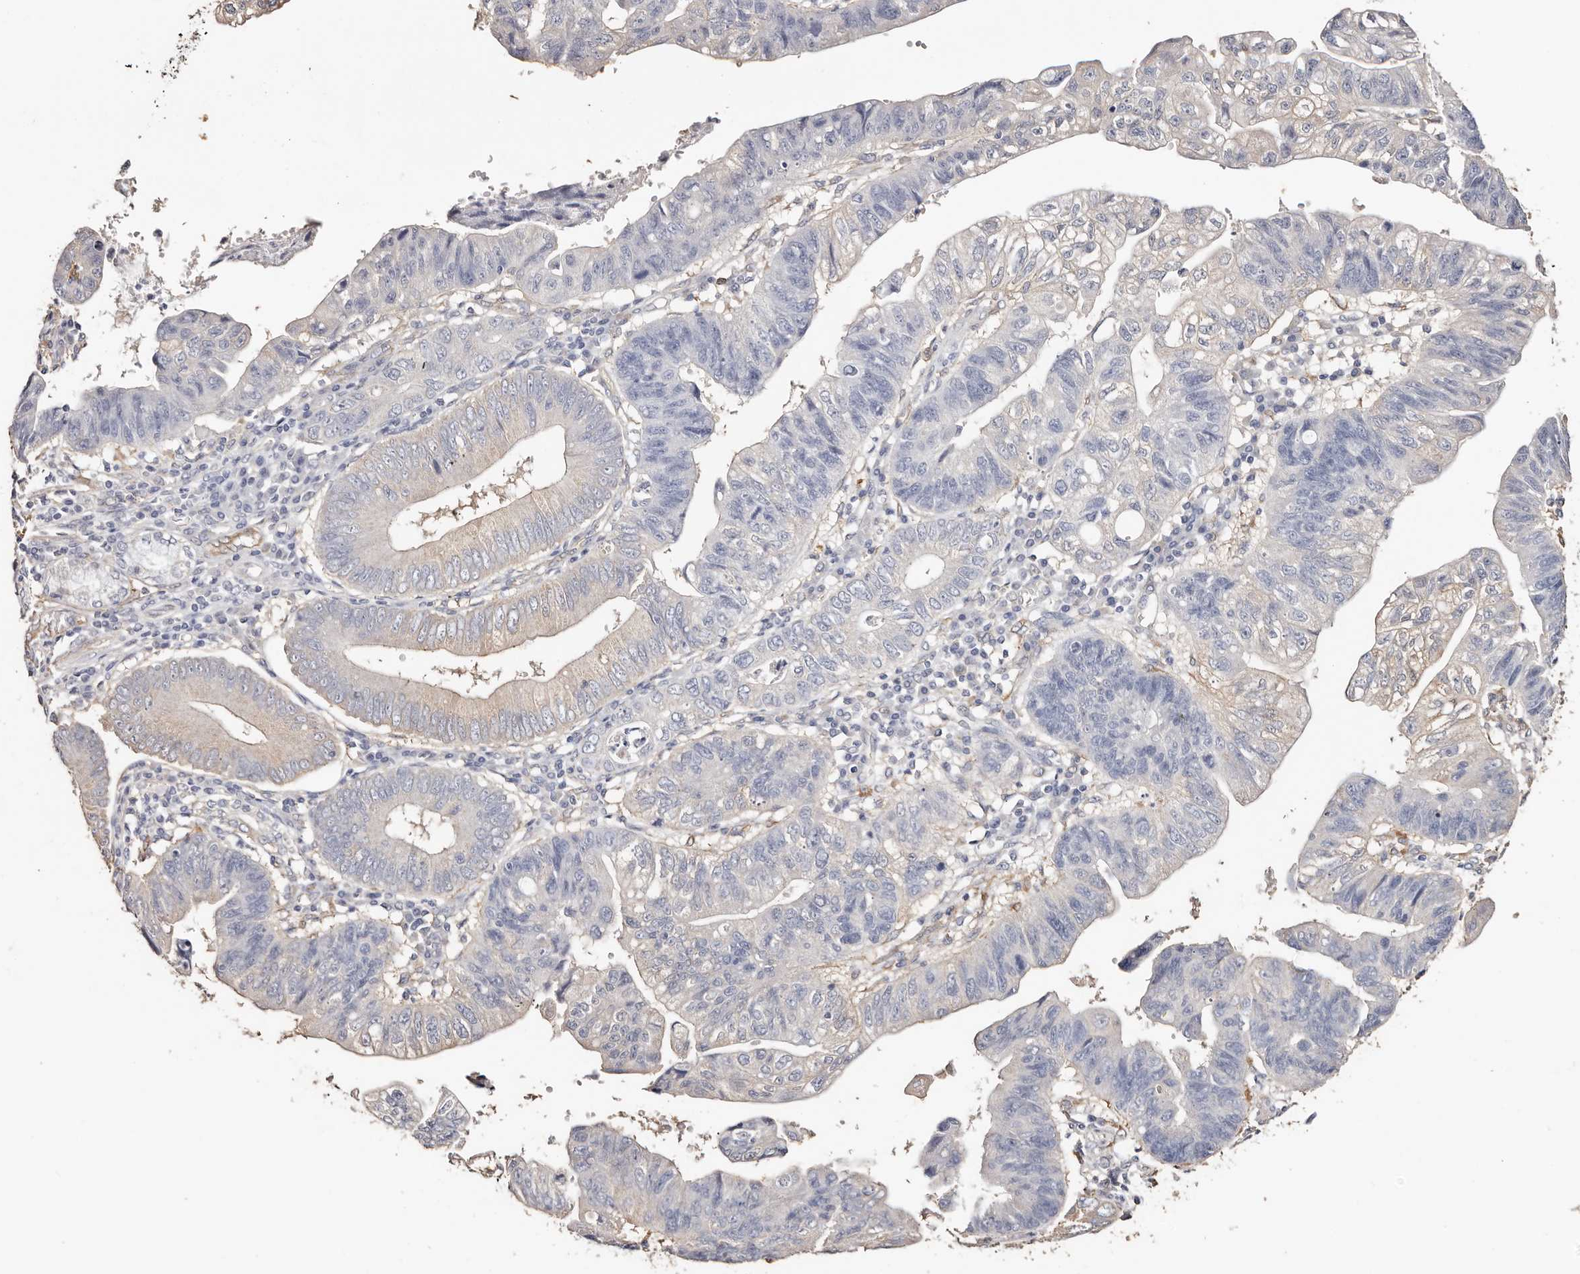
{"staining": {"intensity": "negative", "quantity": "none", "location": "none"}, "tissue": "stomach cancer", "cell_type": "Tumor cells", "image_type": "cancer", "snomed": [{"axis": "morphology", "description": "Adenocarcinoma, NOS"}, {"axis": "topography", "description": "Stomach"}], "caption": "Protein analysis of stomach cancer (adenocarcinoma) reveals no significant expression in tumor cells.", "gene": "TGM2", "patient": {"sex": "male", "age": 59}}